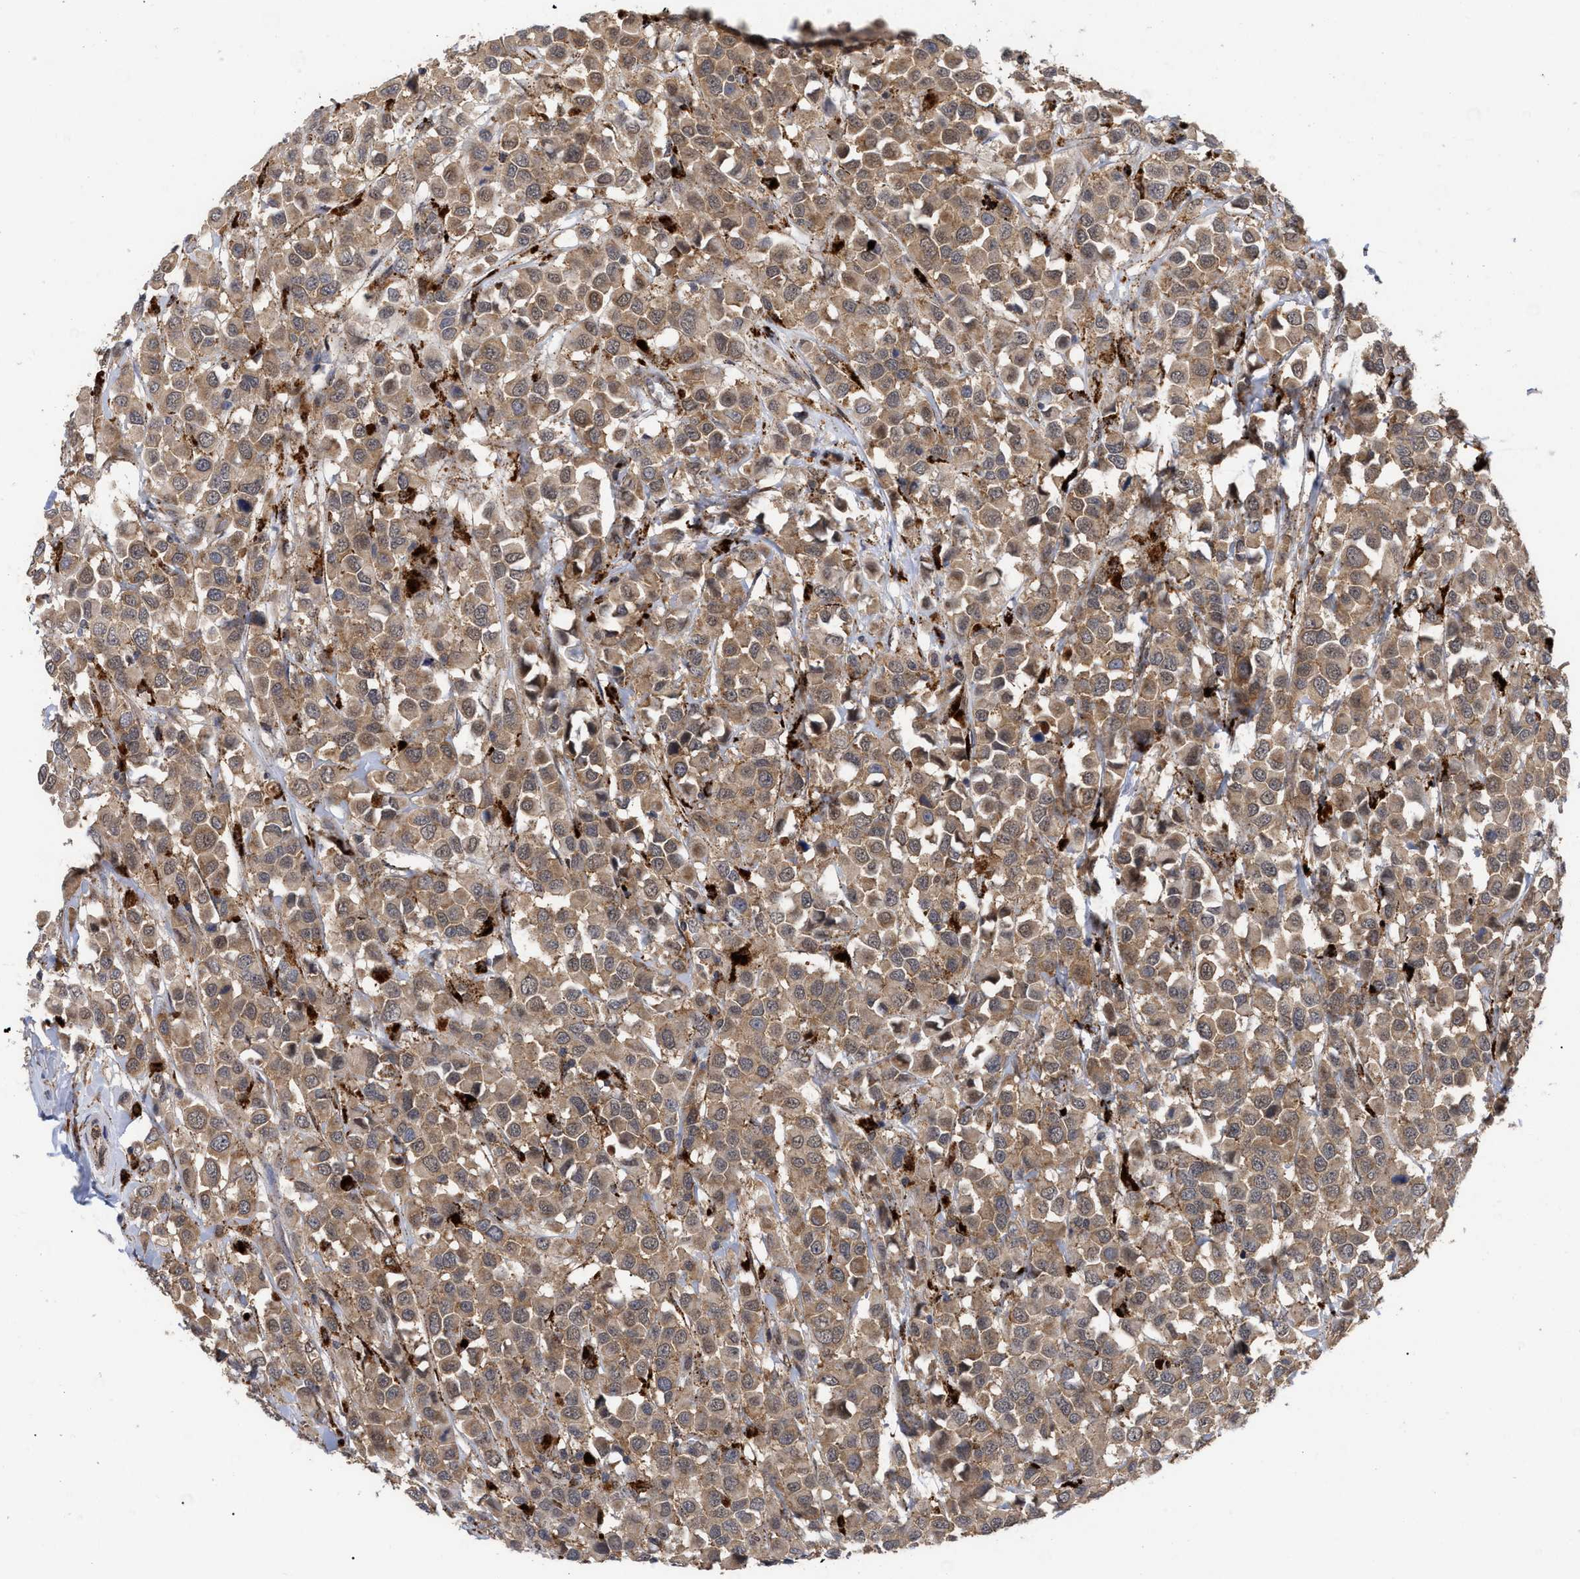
{"staining": {"intensity": "moderate", "quantity": ">75%", "location": "cytoplasmic/membranous"}, "tissue": "breast cancer", "cell_type": "Tumor cells", "image_type": "cancer", "snomed": [{"axis": "morphology", "description": "Duct carcinoma"}, {"axis": "topography", "description": "Breast"}], "caption": "IHC (DAB) staining of breast cancer (invasive ductal carcinoma) demonstrates moderate cytoplasmic/membranous protein expression in about >75% of tumor cells.", "gene": "UPF1", "patient": {"sex": "female", "age": 61}}